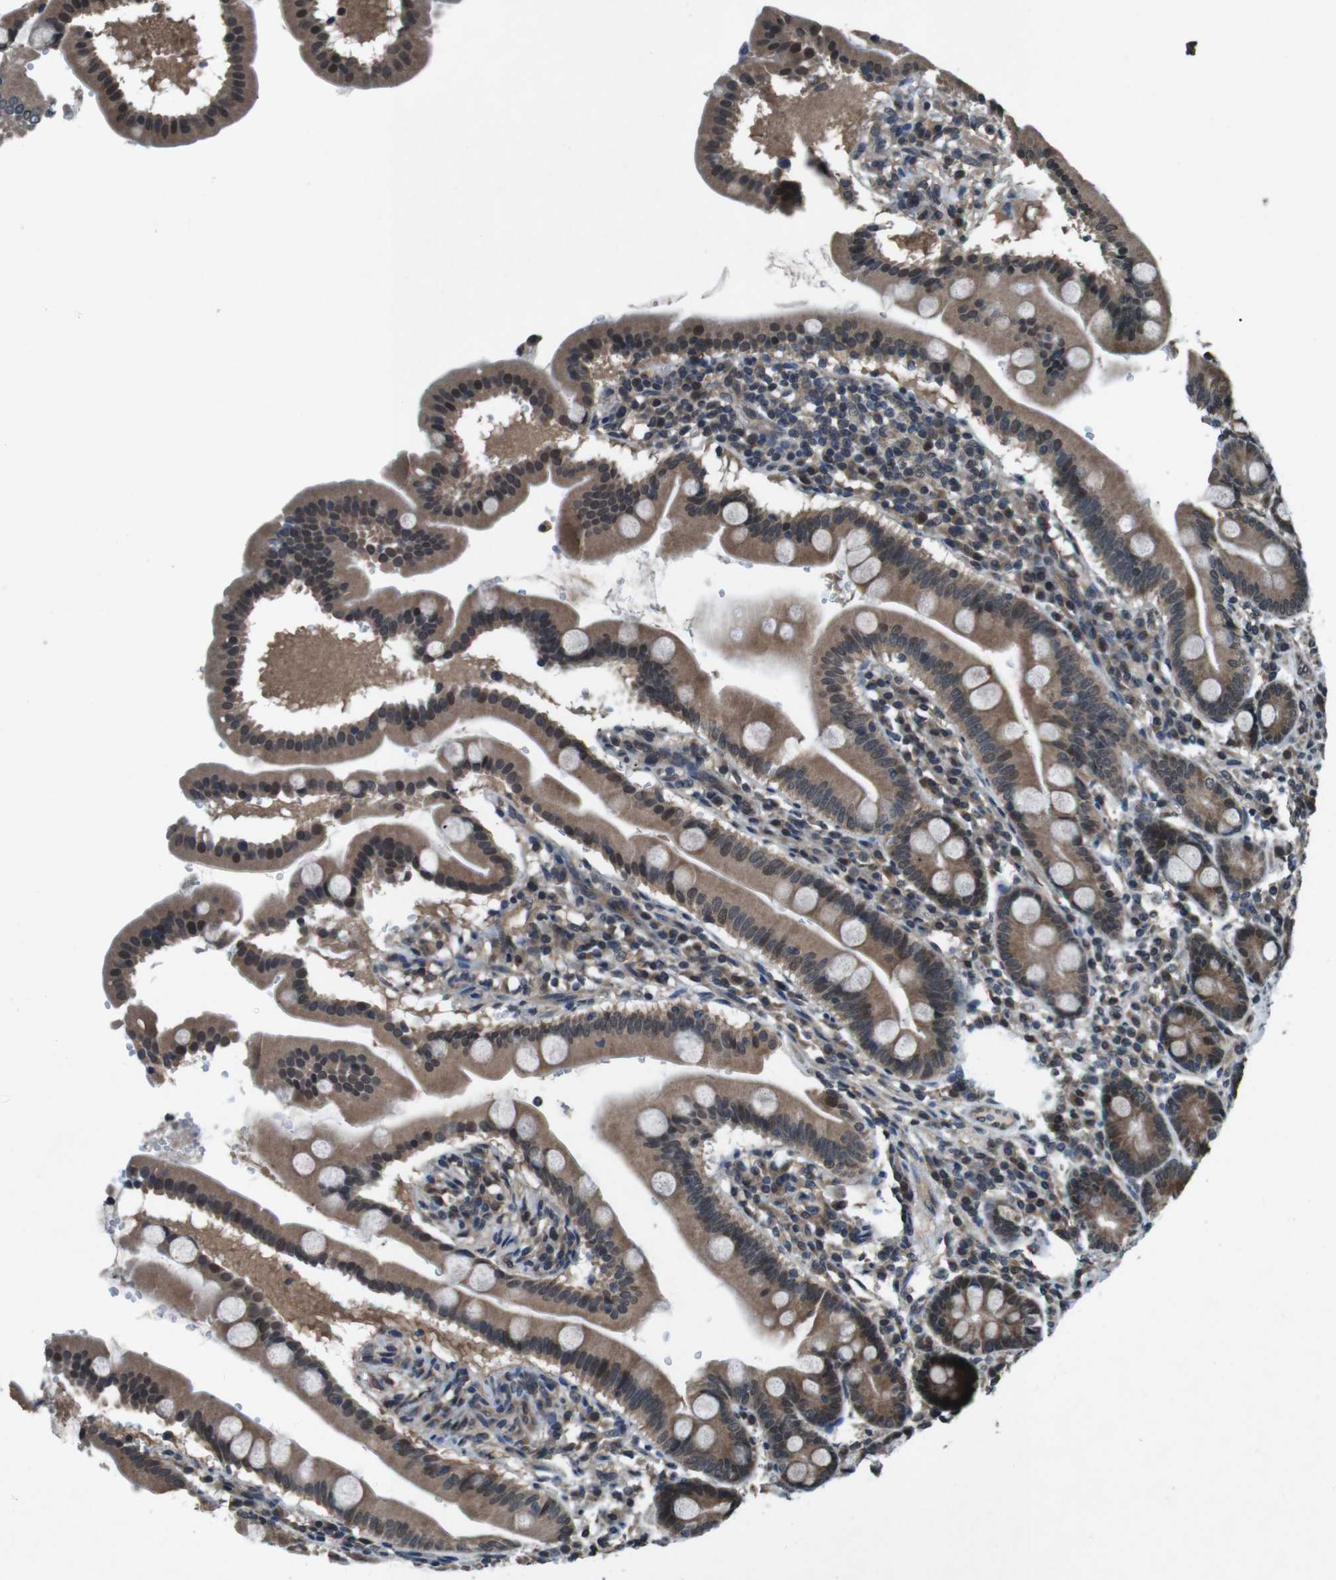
{"staining": {"intensity": "moderate", "quantity": ">75%", "location": "cytoplasmic/membranous,nuclear"}, "tissue": "duodenum", "cell_type": "Glandular cells", "image_type": "normal", "snomed": [{"axis": "morphology", "description": "Normal tissue, NOS"}, {"axis": "topography", "description": "Duodenum"}], "caption": "Immunohistochemical staining of normal duodenum shows medium levels of moderate cytoplasmic/membranous,nuclear staining in about >75% of glandular cells.", "gene": "SOCS1", "patient": {"sex": "male", "age": 50}}